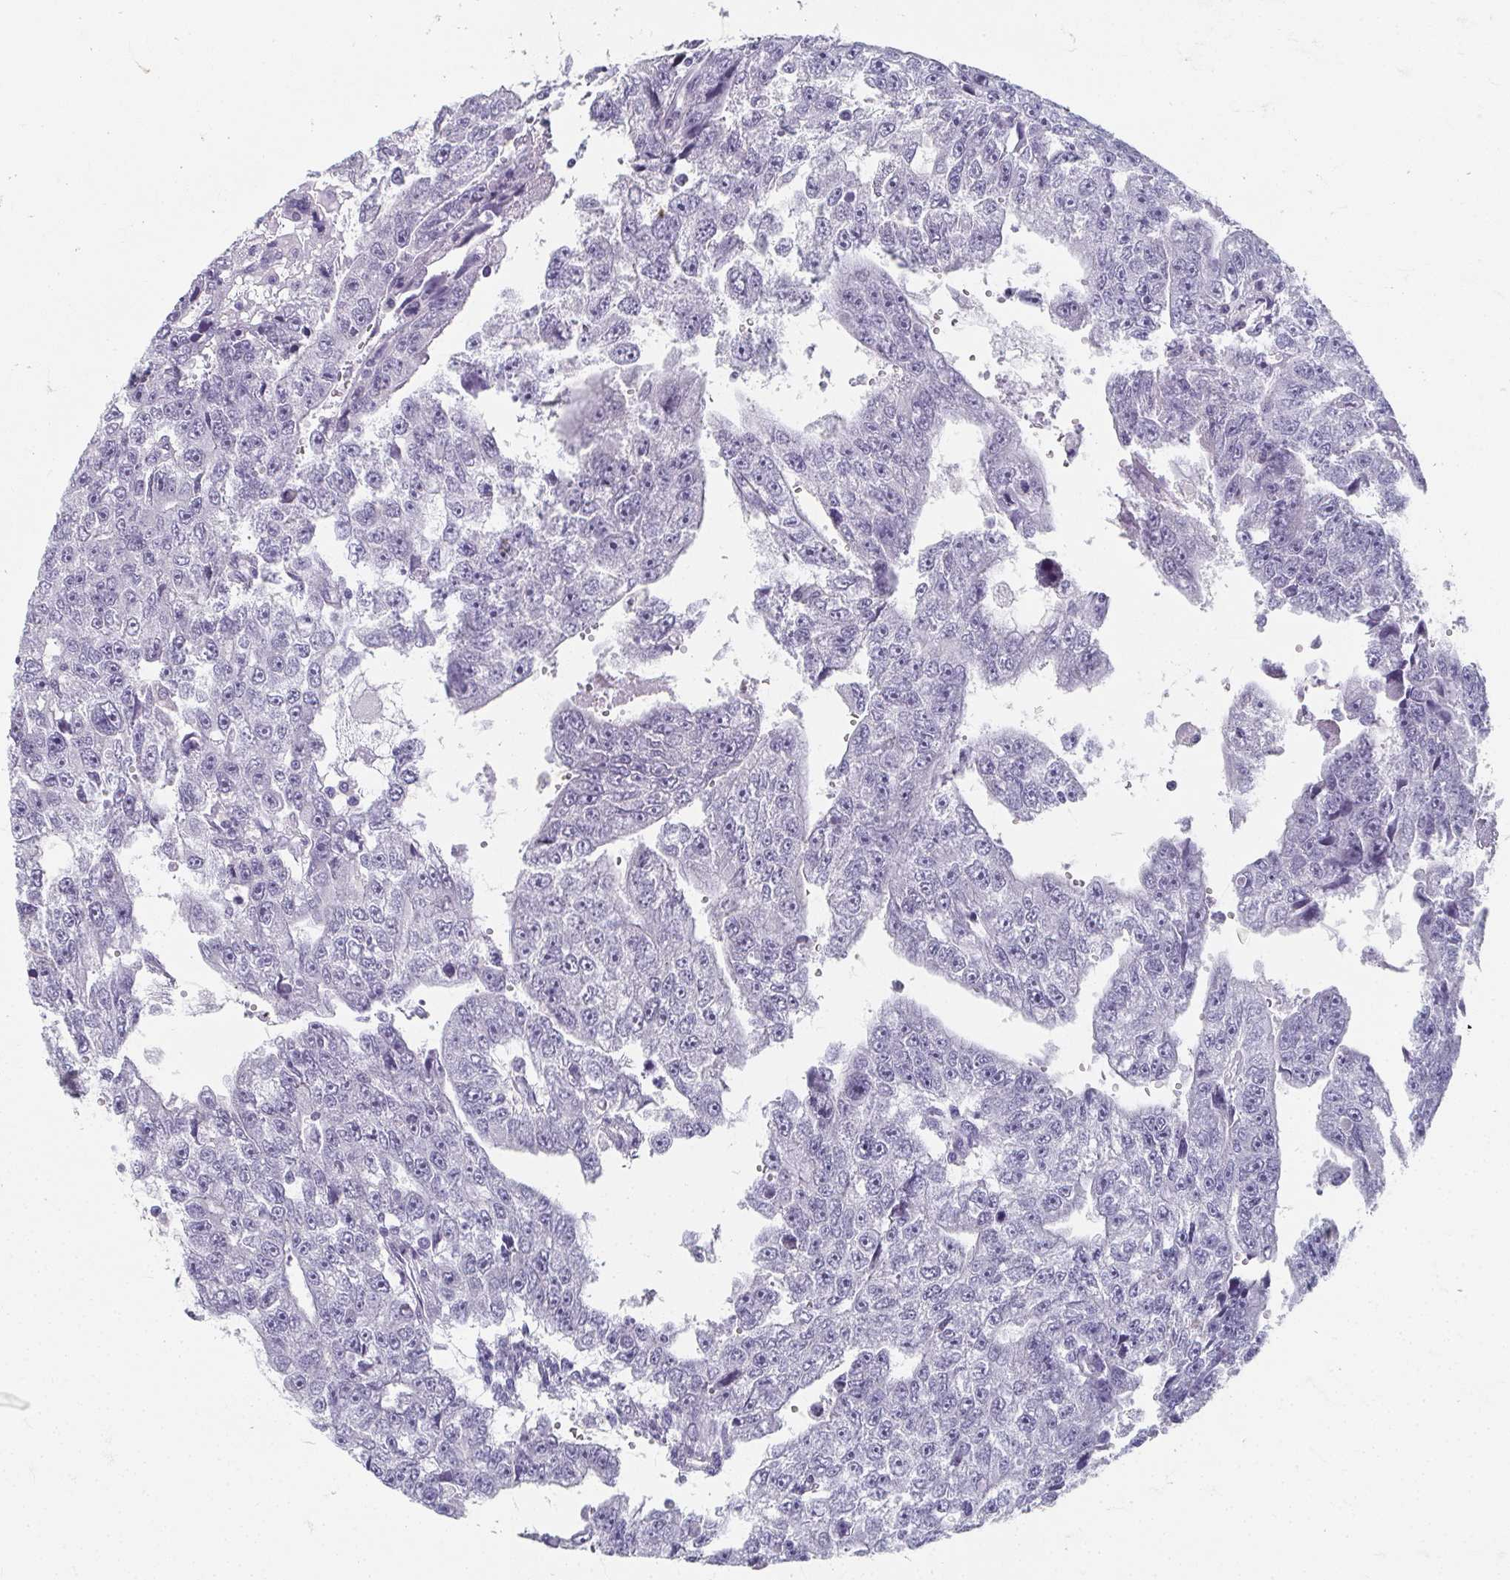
{"staining": {"intensity": "negative", "quantity": "none", "location": "none"}, "tissue": "testis cancer", "cell_type": "Tumor cells", "image_type": "cancer", "snomed": [{"axis": "morphology", "description": "Carcinoma, Embryonal, NOS"}, {"axis": "topography", "description": "Testis"}], "caption": "Tumor cells are negative for protein expression in human embryonal carcinoma (testis).", "gene": "CAMKV", "patient": {"sex": "male", "age": 20}}